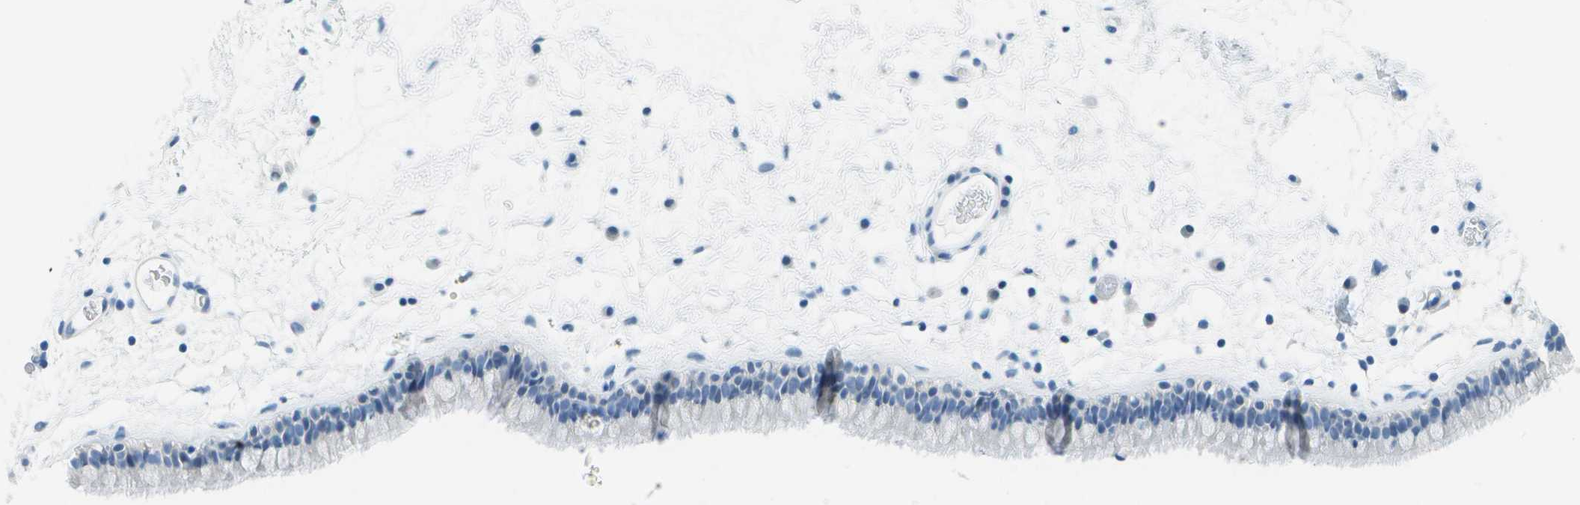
{"staining": {"intensity": "negative", "quantity": "none", "location": "none"}, "tissue": "nasopharynx", "cell_type": "Respiratory epithelial cells", "image_type": "normal", "snomed": [{"axis": "morphology", "description": "Normal tissue, NOS"}, {"axis": "morphology", "description": "Inflammation, NOS"}, {"axis": "topography", "description": "Nasopharynx"}], "caption": "Micrograph shows no significant protein staining in respiratory epithelial cells of benign nasopharynx. (Immunohistochemistry (ihc), brightfield microscopy, high magnification).", "gene": "CDHR2", "patient": {"sex": "male", "age": 48}}